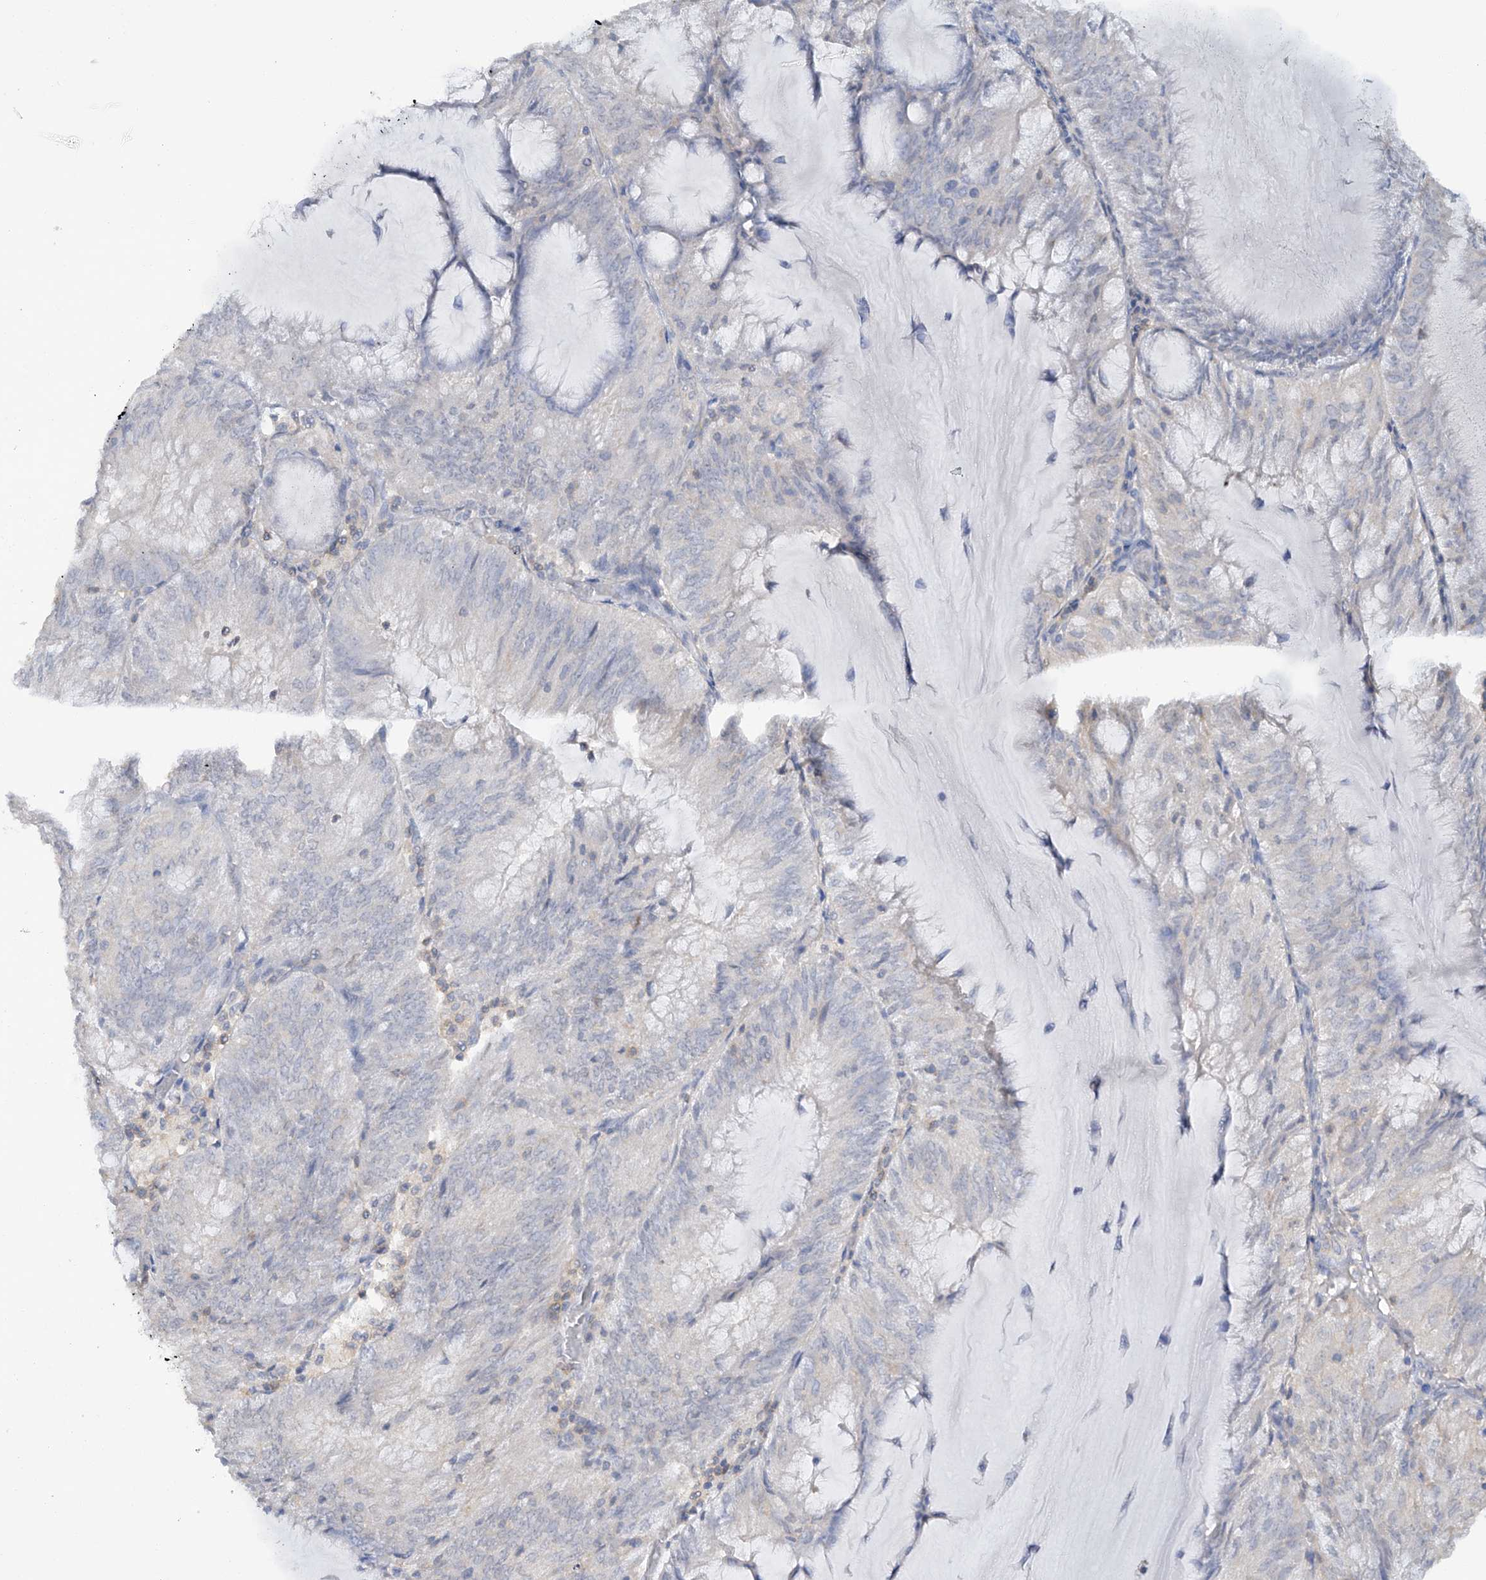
{"staining": {"intensity": "negative", "quantity": "none", "location": "none"}, "tissue": "endometrial cancer", "cell_type": "Tumor cells", "image_type": "cancer", "snomed": [{"axis": "morphology", "description": "Adenocarcinoma, NOS"}, {"axis": "topography", "description": "Endometrium"}], "caption": "Adenocarcinoma (endometrial) was stained to show a protein in brown. There is no significant expression in tumor cells.", "gene": "HAS3", "patient": {"sex": "female", "age": 81}}